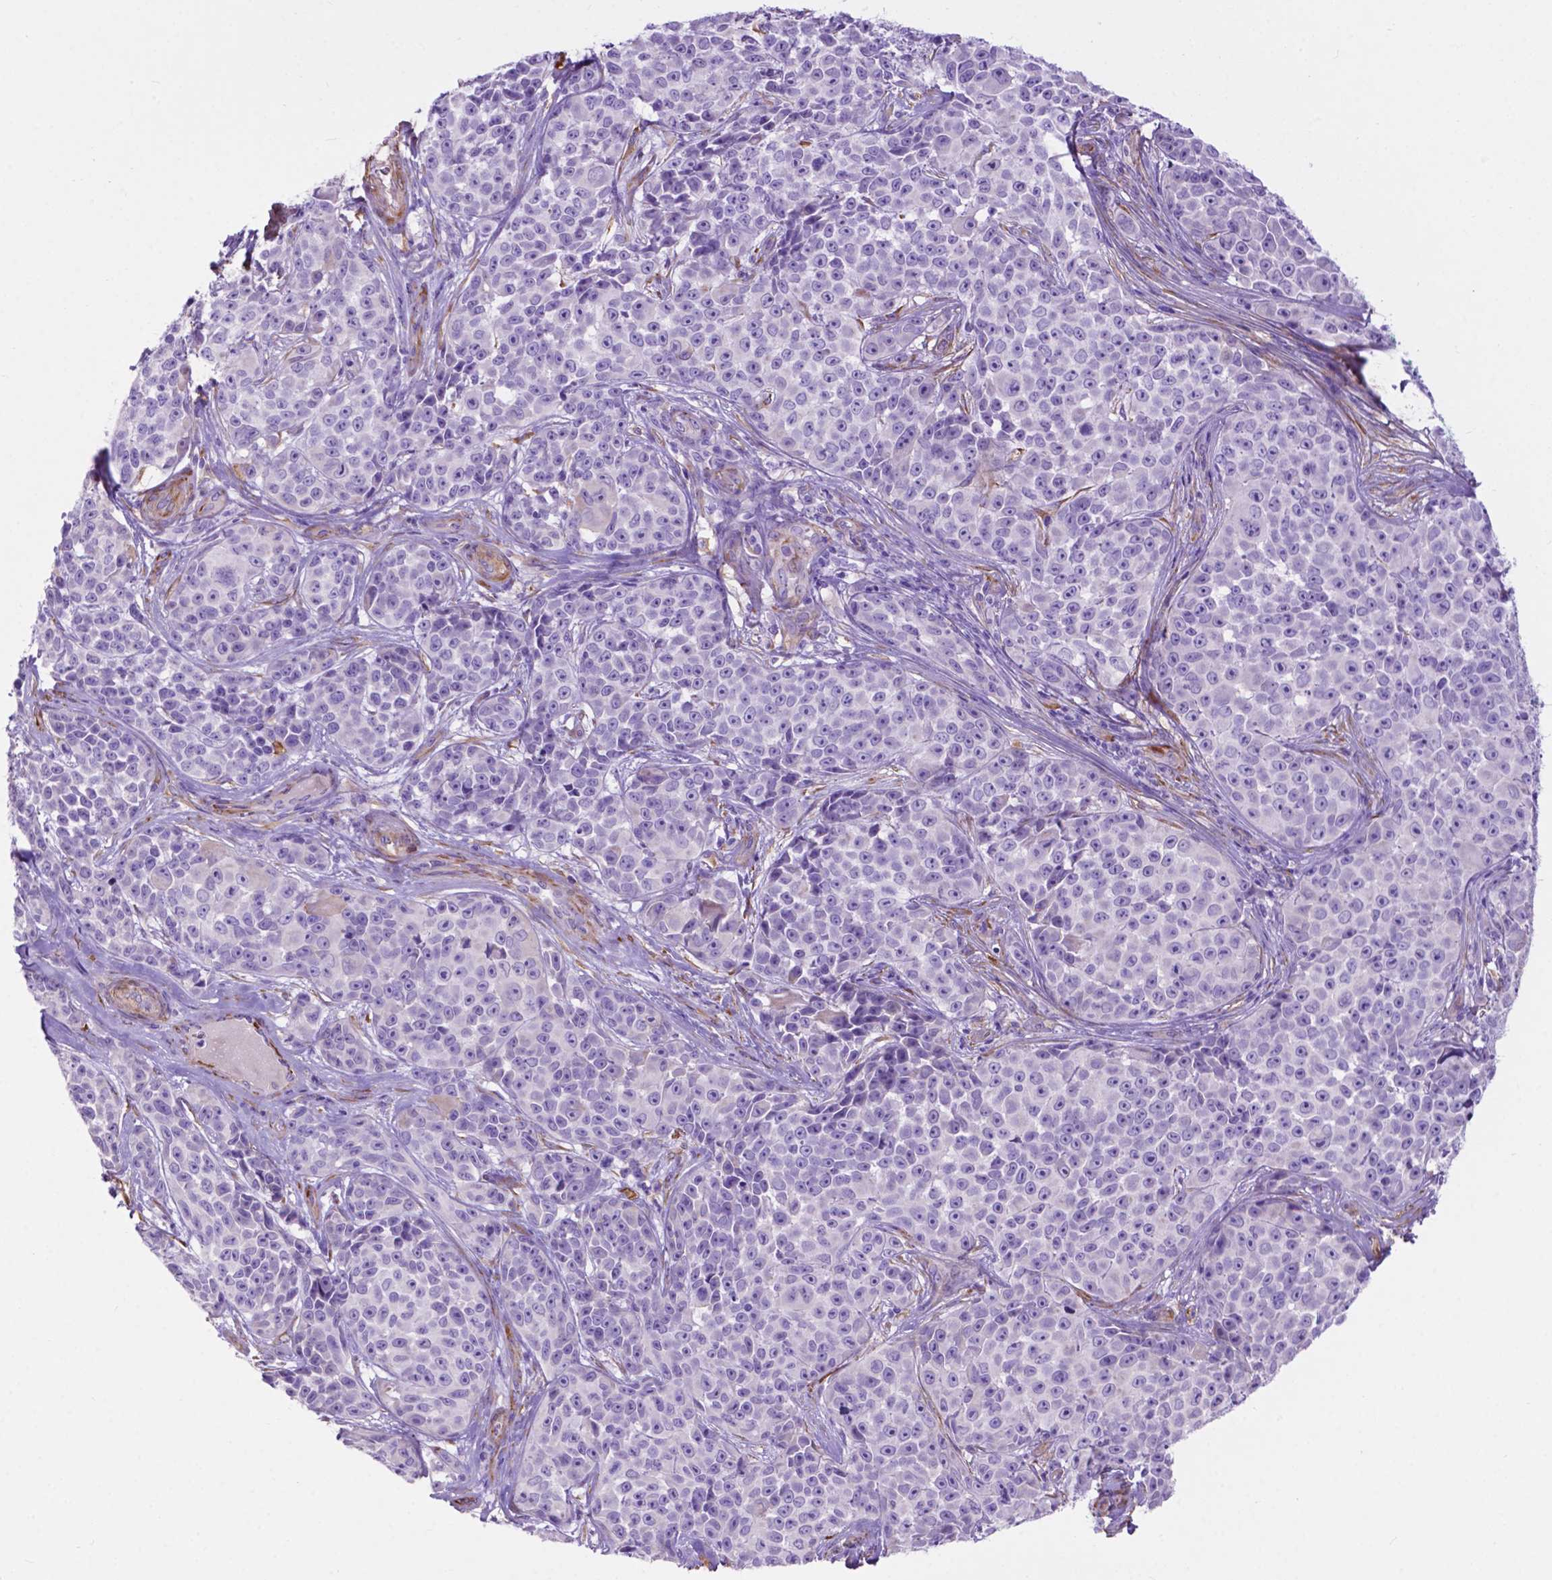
{"staining": {"intensity": "negative", "quantity": "none", "location": "none"}, "tissue": "melanoma", "cell_type": "Tumor cells", "image_type": "cancer", "snomed": [{"axis": "morphology", "description": "Malignant melanoma, NOS"}, {"axis": "topography", "description": "Skin"}], "caption": "The image demonstrates no staining of tumor cells in melanoma.", "gene": "PCDHA12", "patient": {"sex": "female", "age": 88}}